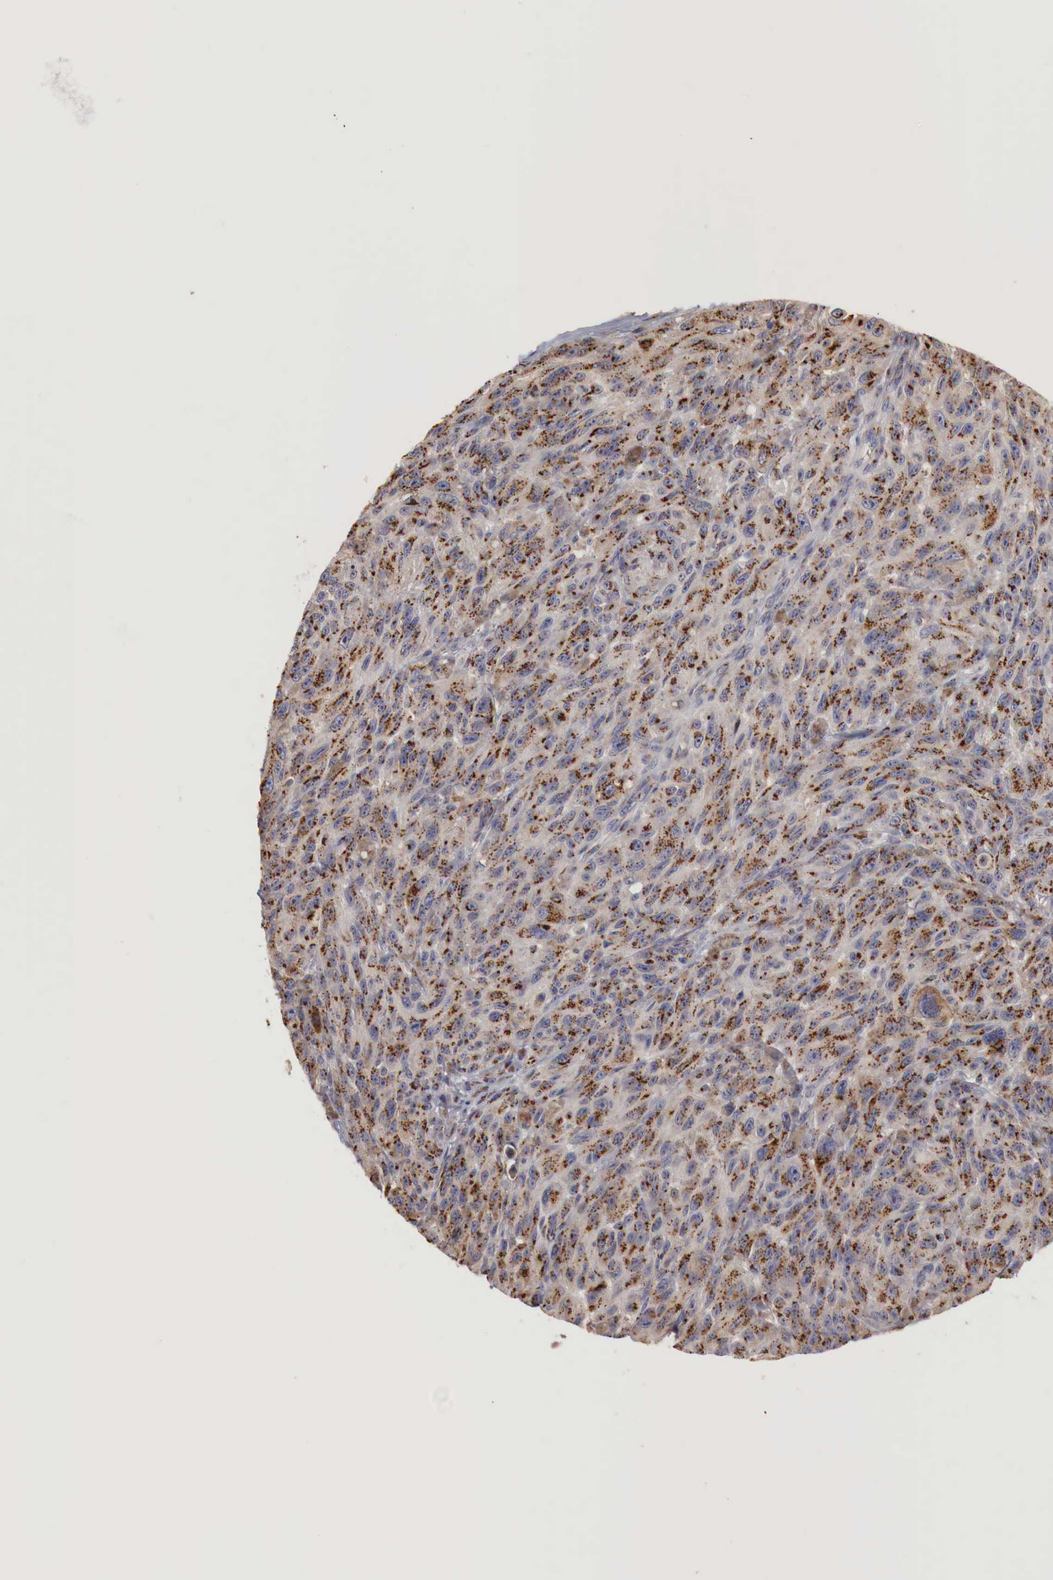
{"staining": {"intensity": "strong", "quantity": ">75%", "location": "cytoplasmic/membranous"}, "tissue": "melanoma", "cell_type": "Tumor cells", "image_type": "cancer", "snomed": [{"axis": "morphology", "description": "Malignant melanoma, NOS"}, {"axis": "topography", "description": "Skin"}], "caption": "A brown stain labels strong cytoplasmic/membranous staining of a protein in malignant melanoma tumor cells.", "gene": "SYAP1", "patient": {"sex": "male", "age": 70}}